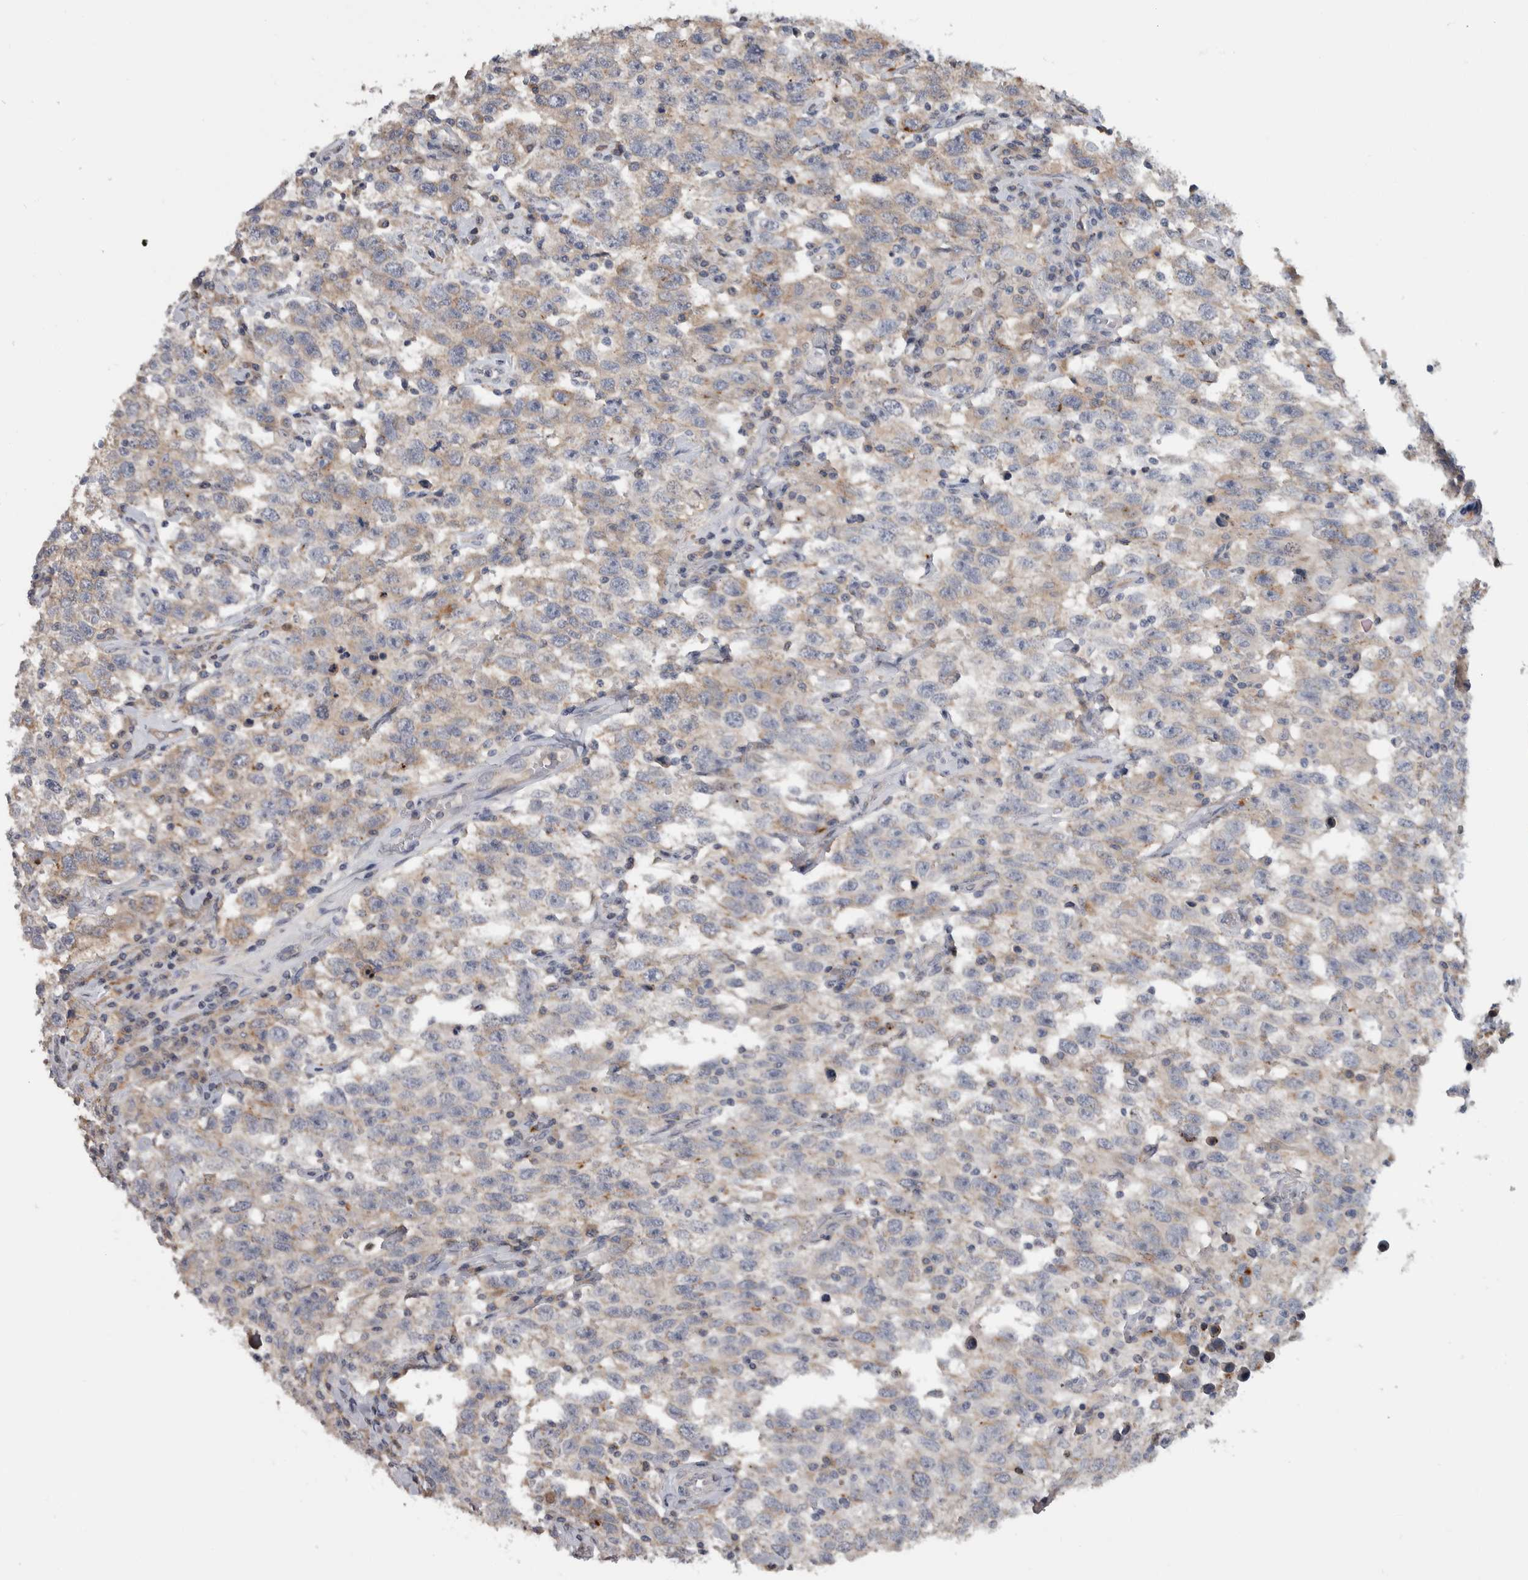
{"staining": {"intensity": "weak", "quantity": ">75%", "location": "cytoplasmic/membranous"}, "tissue": "testis cancer", "cell_type": "Tumor cells", "image_type": "cancer", "snomed": [{"axis": "morphology", "description": "Seminoma, NOS"}, {"axis": "topography", "description": "Testis"}], "caption": "The micrograph shows staining of seminoma (testis), revealing weak cytoplasmic/membranous protein expression (brown color) within tumor cells.", "gene": "FAM83G", "patient": {"sex": "male", "age": 41}}